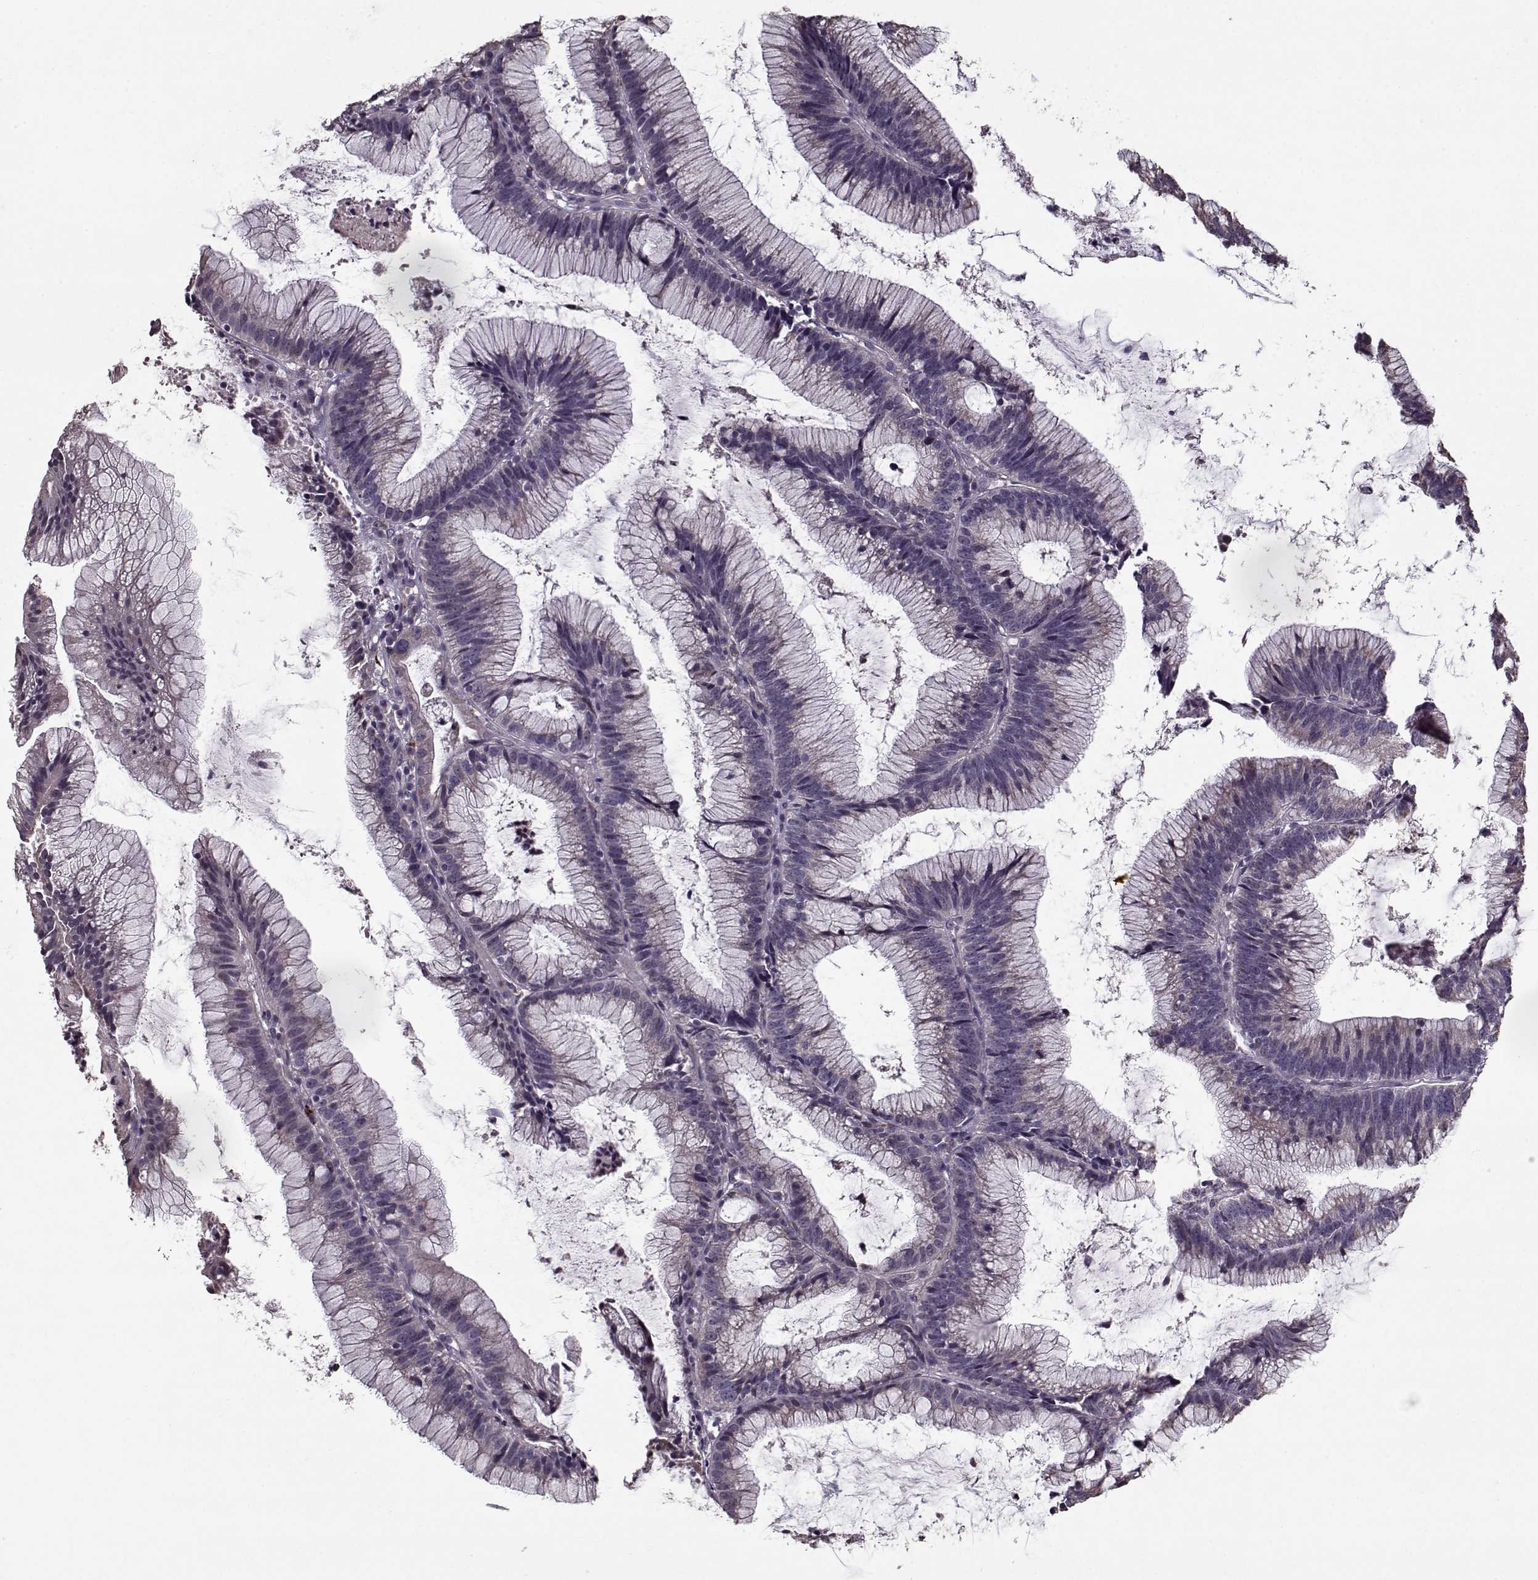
{"staining": {"intensity": "weak", "quantity": "25%-75%", "location": "cytoplasmic/membranous"}, "tissue": "colorectal cancer", "cell_type": "Tumor cells", "image_type": "cancer", "snomed": [{"axis": "morphology", "description": "Adenocarcinoma, NOS"}, {"axis": "topography", "description": "Colon"}], "caption": "Weak cytoplasmic/membranous staining is appreciated in approximately 25%-75% of tumor cells in adenocarcinoma (colorectal).", "gene": "LAMA2", "patient": {"sex": "female", "age": 78}}